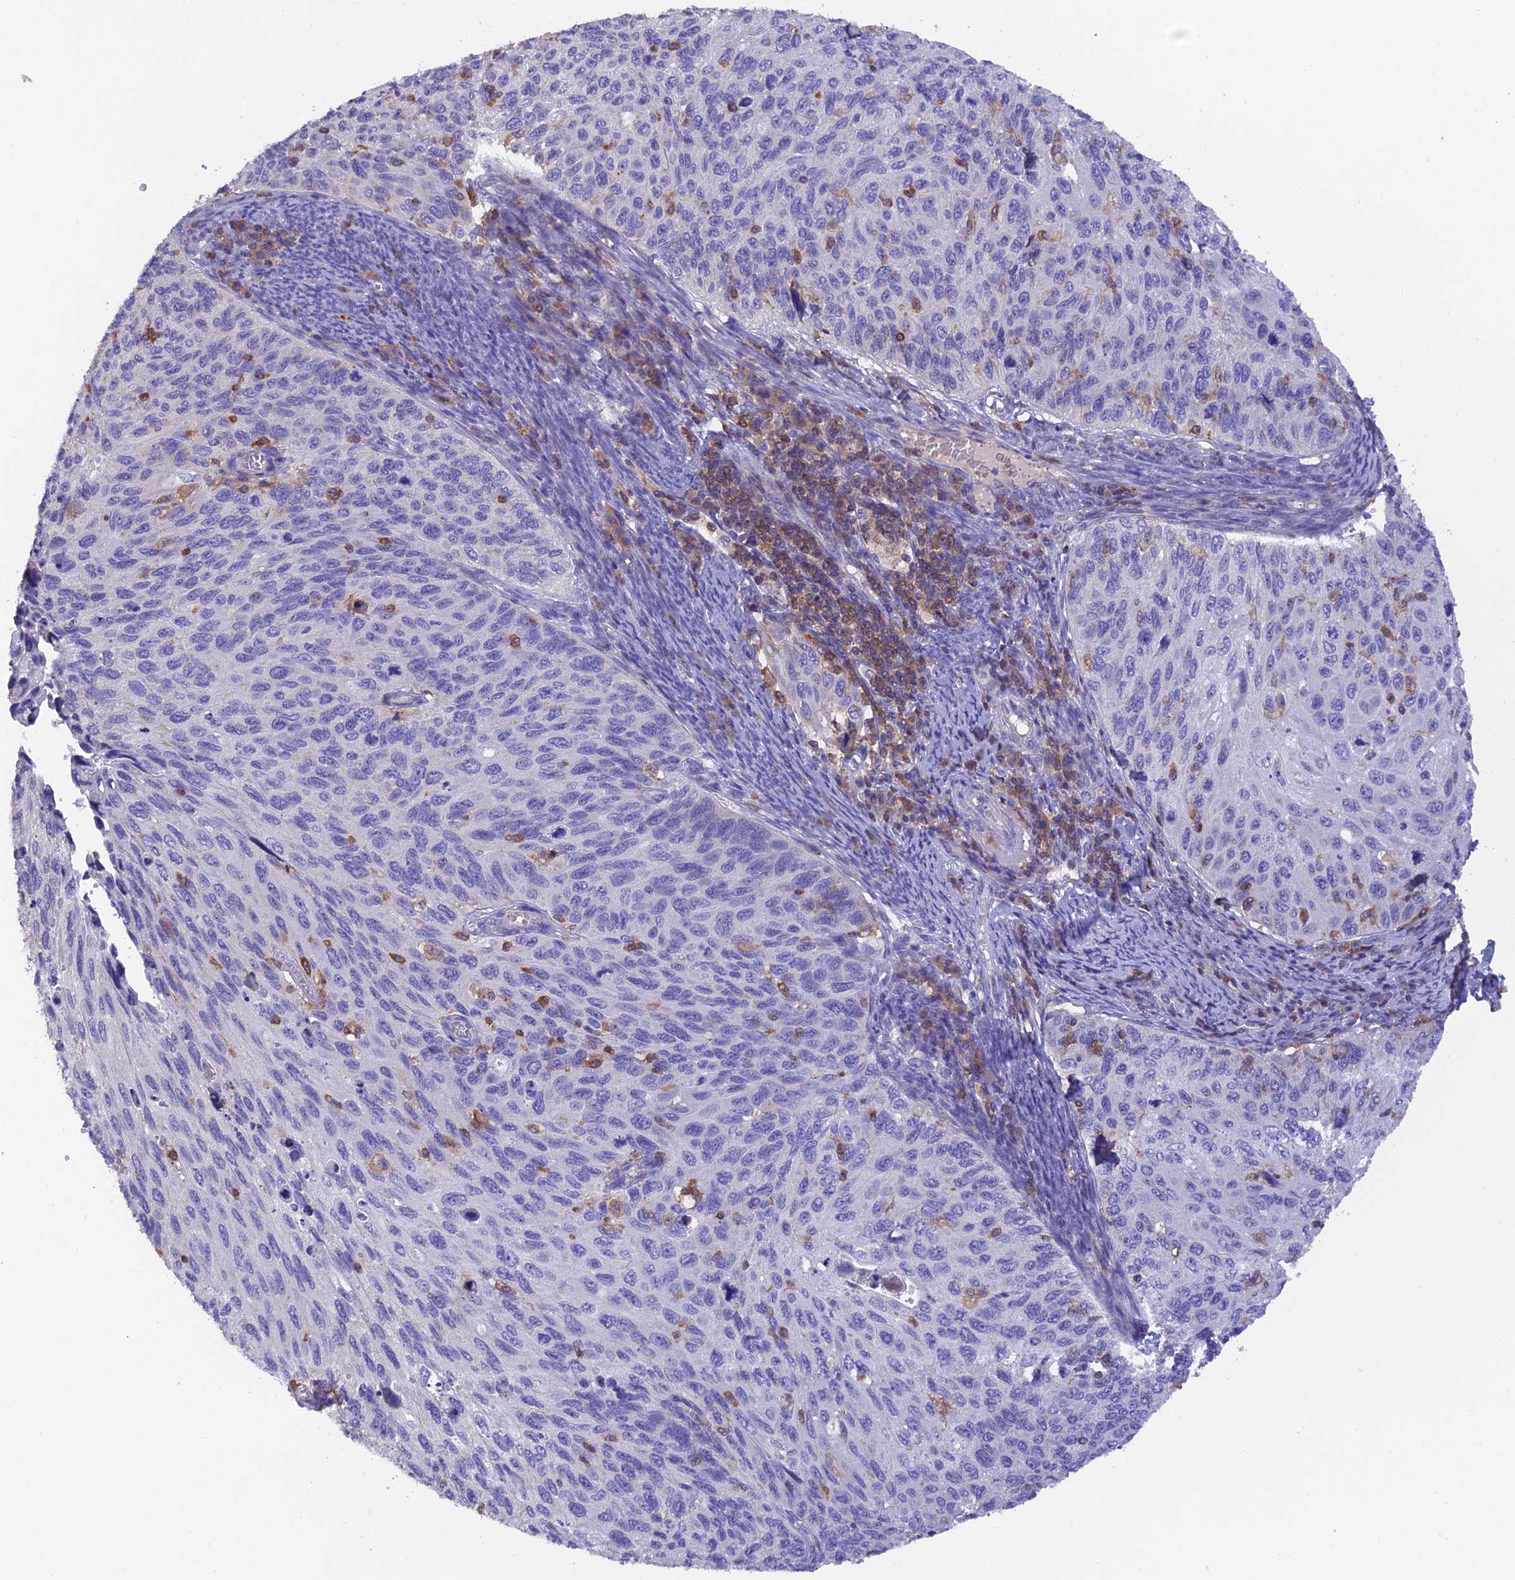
{"staining": {"intensity": "negative", "quantity": "none", "location": "none"}, "tissue": "cervical cancer", "cell_type": "Tumor cells", "image_type": "cancer", "snomed": [{"axis": "morphology", "description": "Squamous cell carcinoma, NOS"}, {"axis": "topography", "description": "Cervix"}], "caption": "Human squamous cell carcinoma (cervical) stained for a protein using immunohistochemistry demonstrates no positivity in tumor cells.", "gene": "LPXN", "patient": {"sex": "female", "age": 70}}